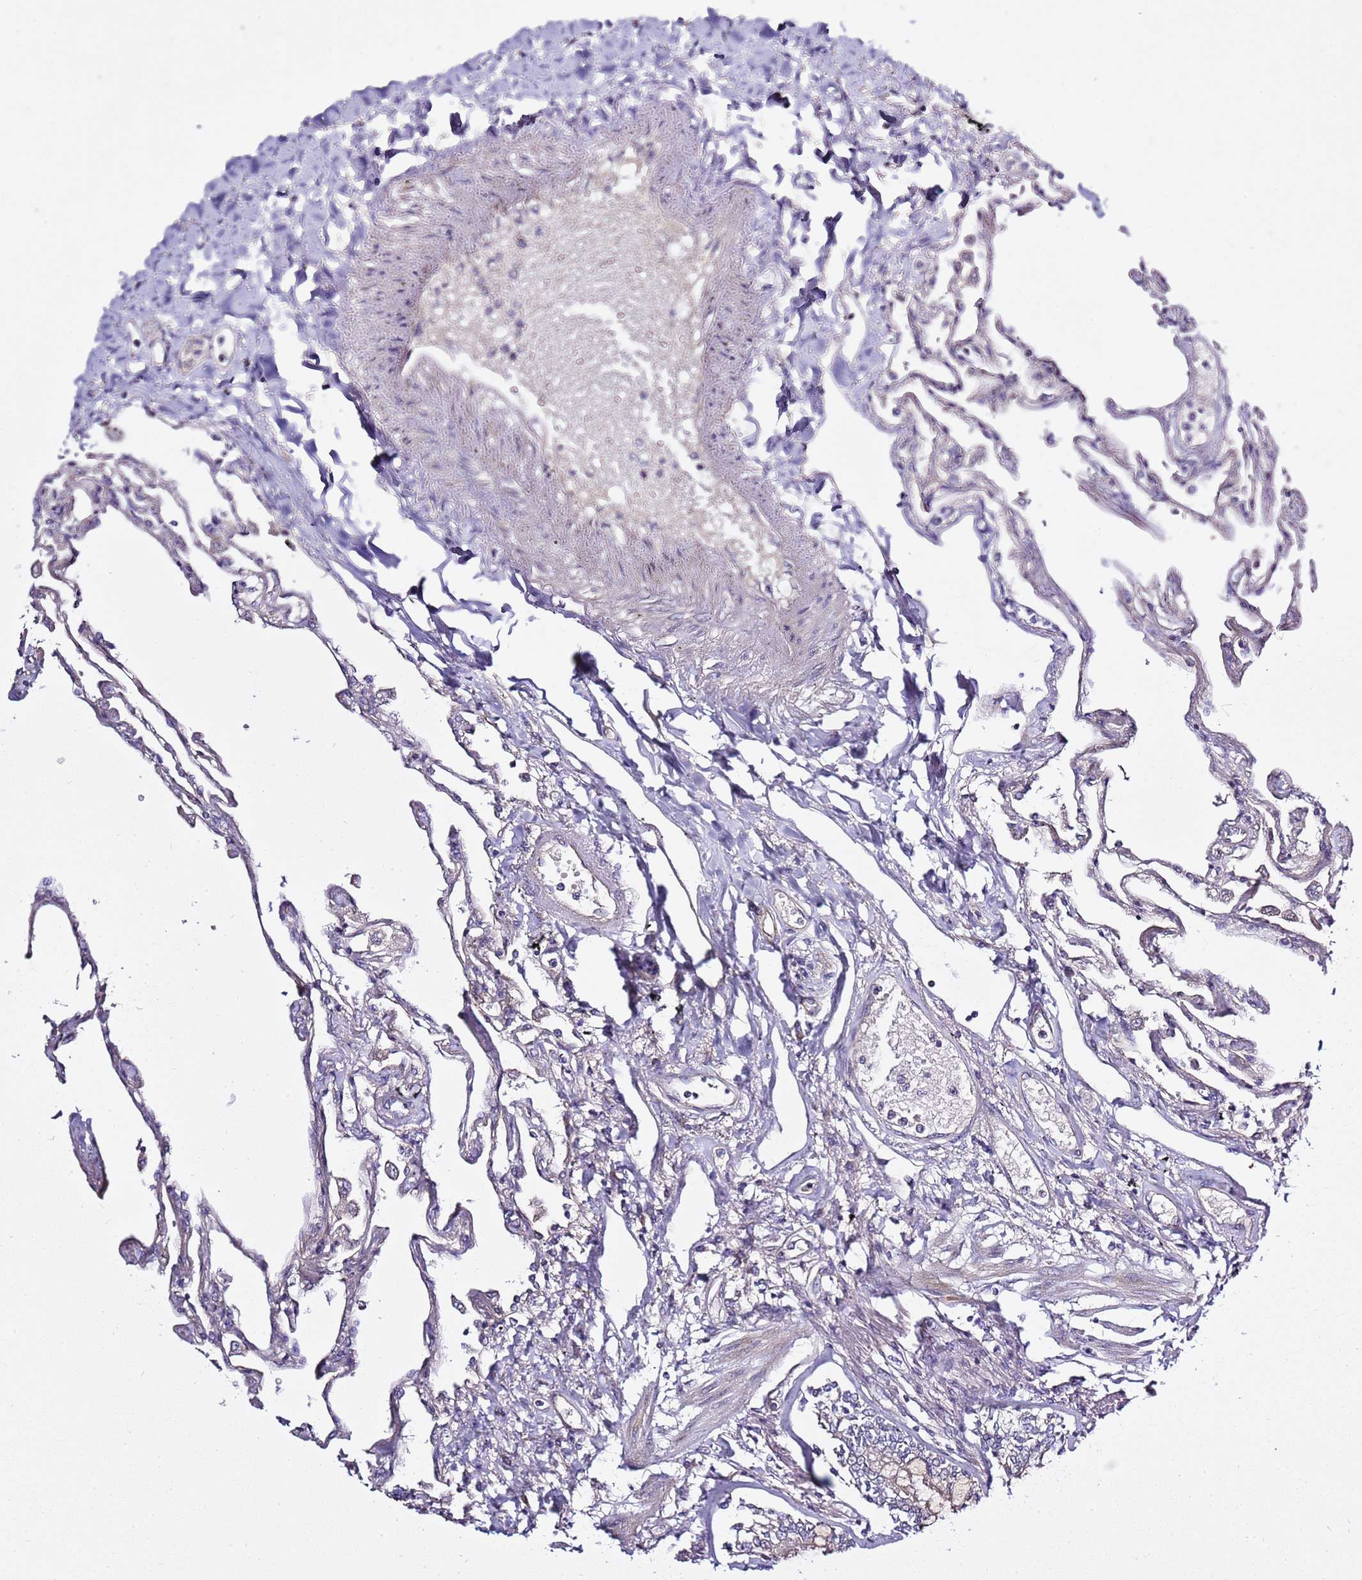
{"staining": {"intensity": "weak", "quantity": "<25%", "location": "cytoplasmic/membranous"}, "tissue": "lung", "cell_type": "Alveolar cells", "image_type": "normal", "snomed": [{"axis": "morphology", "description": "Normal tissue, NOS"}, {"axis": "topography", "description": "Lung"}], "caption": "IHC photomicrograph of unremarkable lung stained for a protein (brown), which demonstrates no staining in alveolar cells.", "gene": "GNL1", "patient": {"sex": "female", "age": 67}}